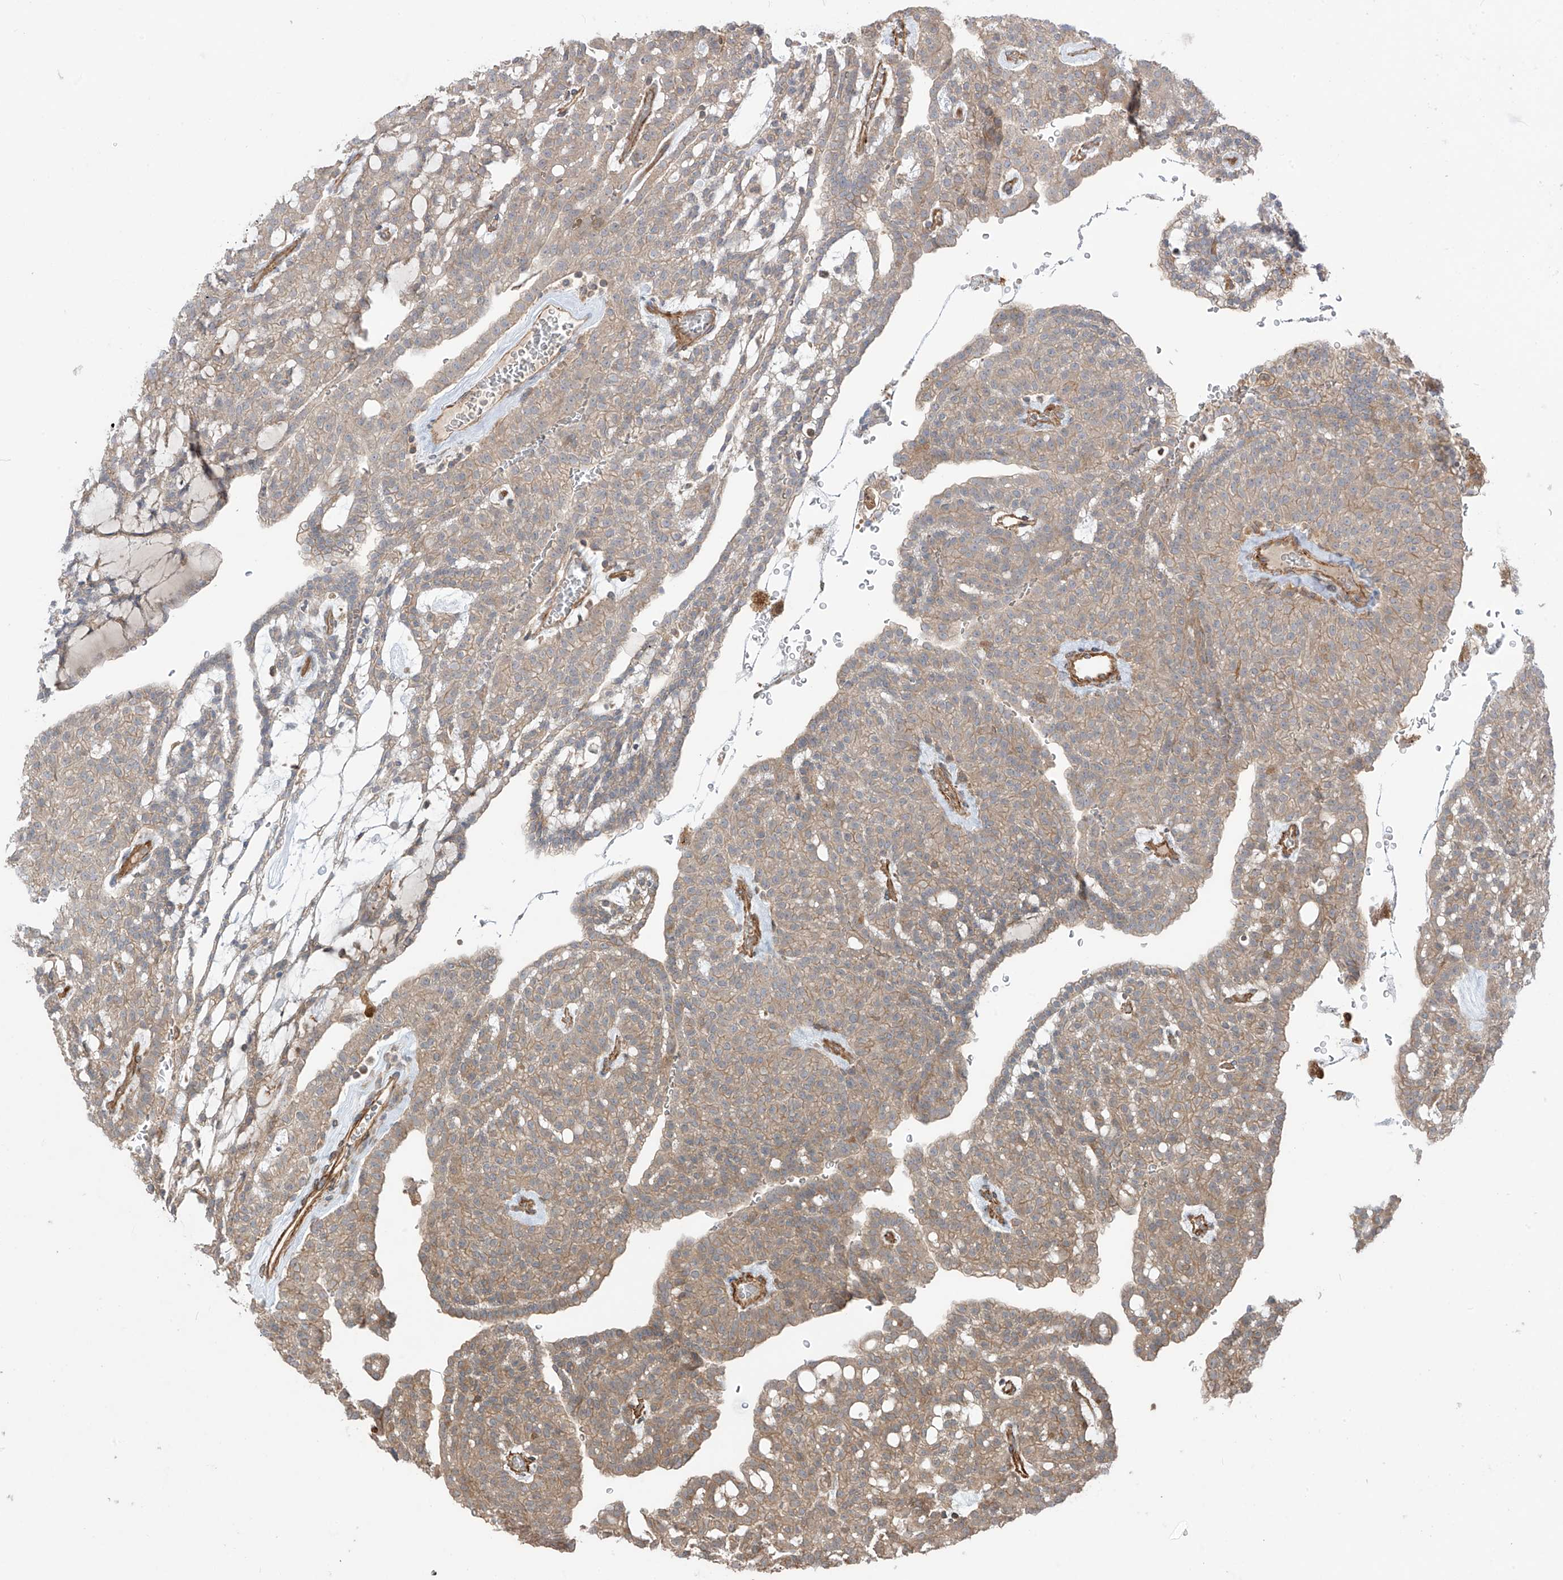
{"staining": {"intensity": "weak", "quantity": ">75%", "location": "cytoplasmic/membranous"}, "tissue": "renal cancer", "cell_type": "Tumor cells", "image_type": "cancer", "snomed": [{"axis": "morphology", "description": "Adenocarcinoma, NOS"}, {"axis": "topography", "description": "Kidney"}], "caption": "The histopathology image displays a brown stain indicating the presence of a protein in the cytoplasmic/membranous of tumor cells in renal cancer (adenocarcinoma).", "gene": "TRMU", "patient": {"sex": "male", "age": 63}}